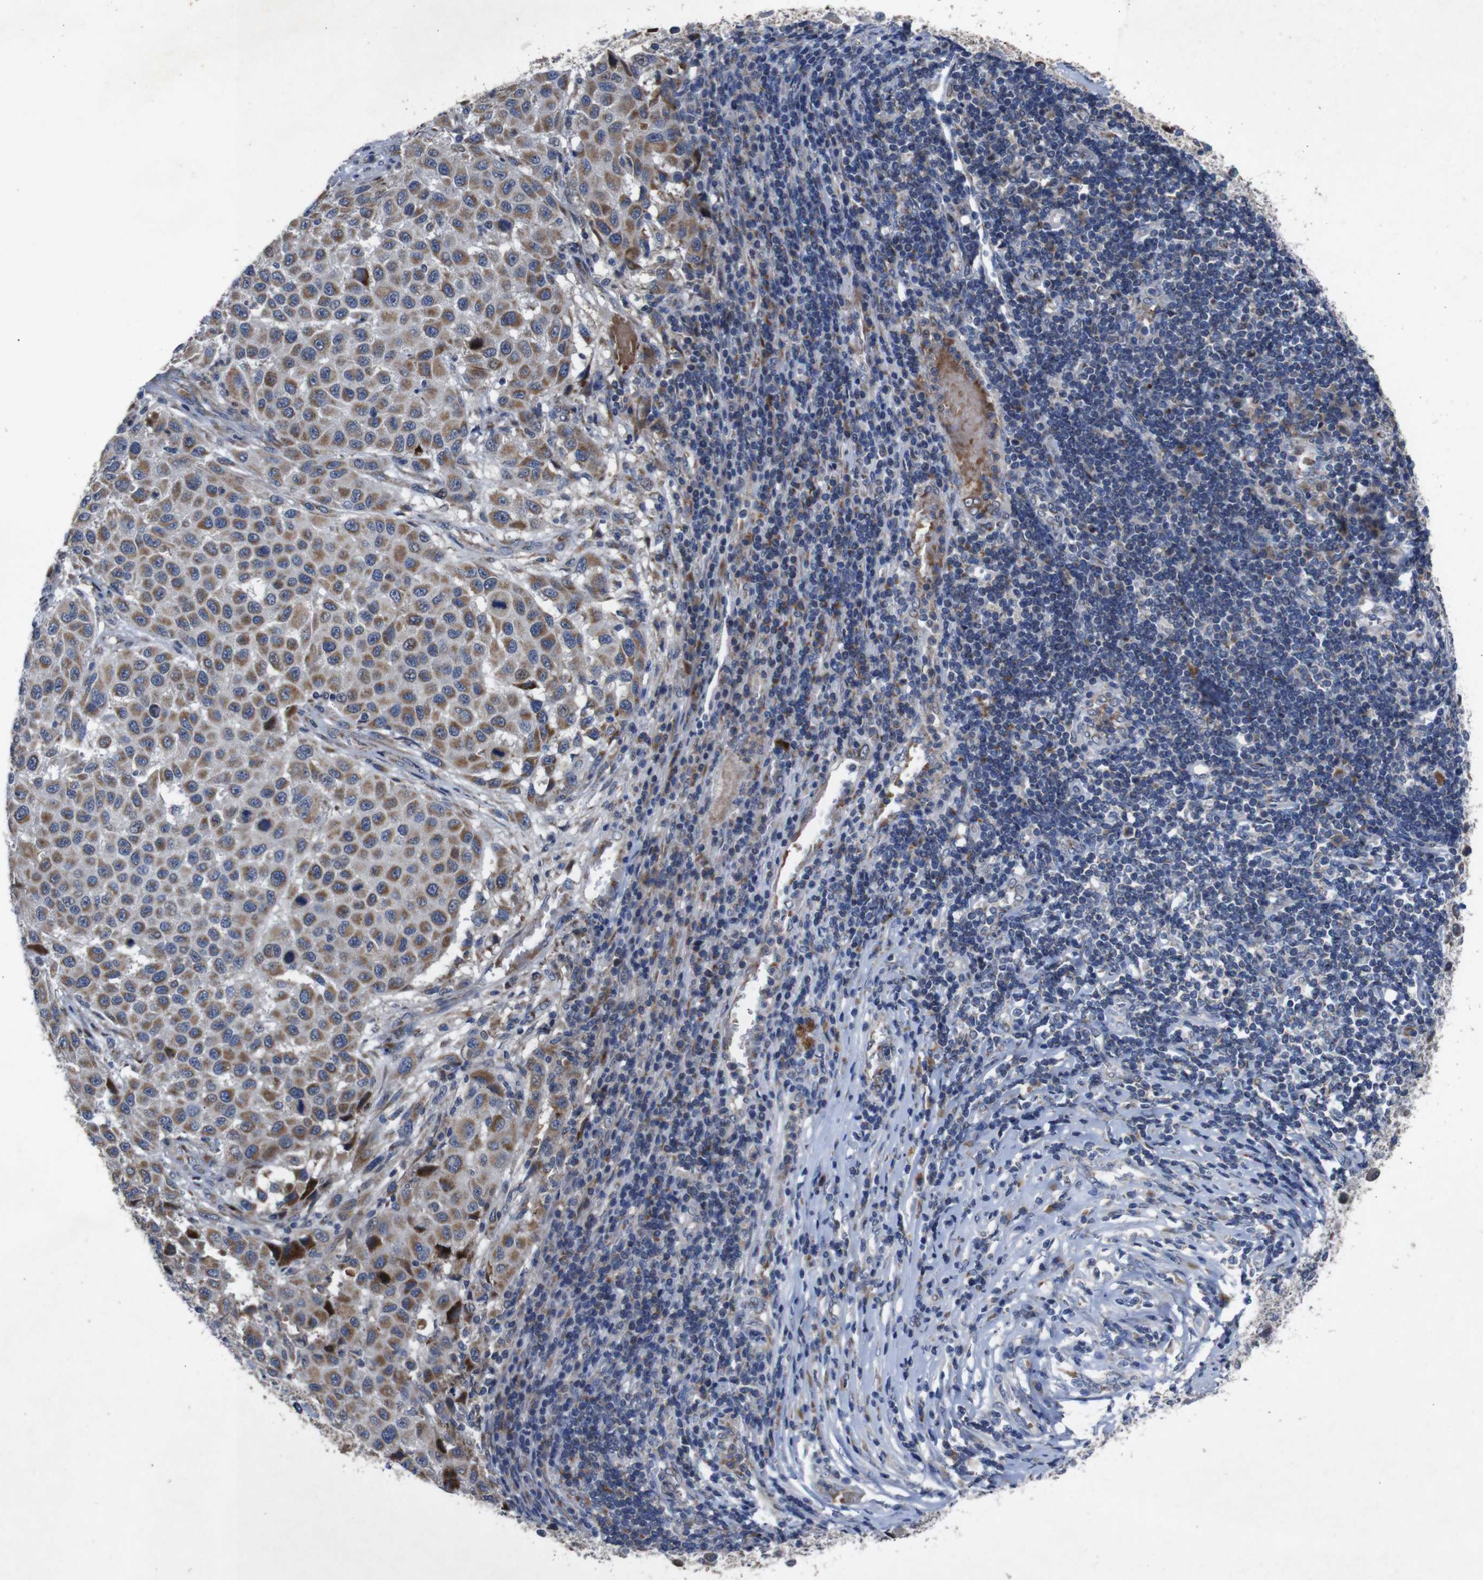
{"staining": {"intensity": "moderate", "quantity": ">75%", "location": "cytoplasmic/membranous"}, "tissue": "melanoma", "cell_type": "Tumor cells", "image_type": "cancer", "snomed": [{"axis": "morphology", "description": "Malignant melanoma, Metastatic site"}, {"axis": "topography", "description": "Lymph node"}], "caption": "High-magnification brightfield microscopy of melanoma stained with DAB (brown) and counterstained with hematoxylin (blue). tumor cells exhibit moderate cytoplasmic/membranous positivity is identified in about>75% of cells.", "gene": "CHST10", "patient": {"sex": "male", "age": 61}}